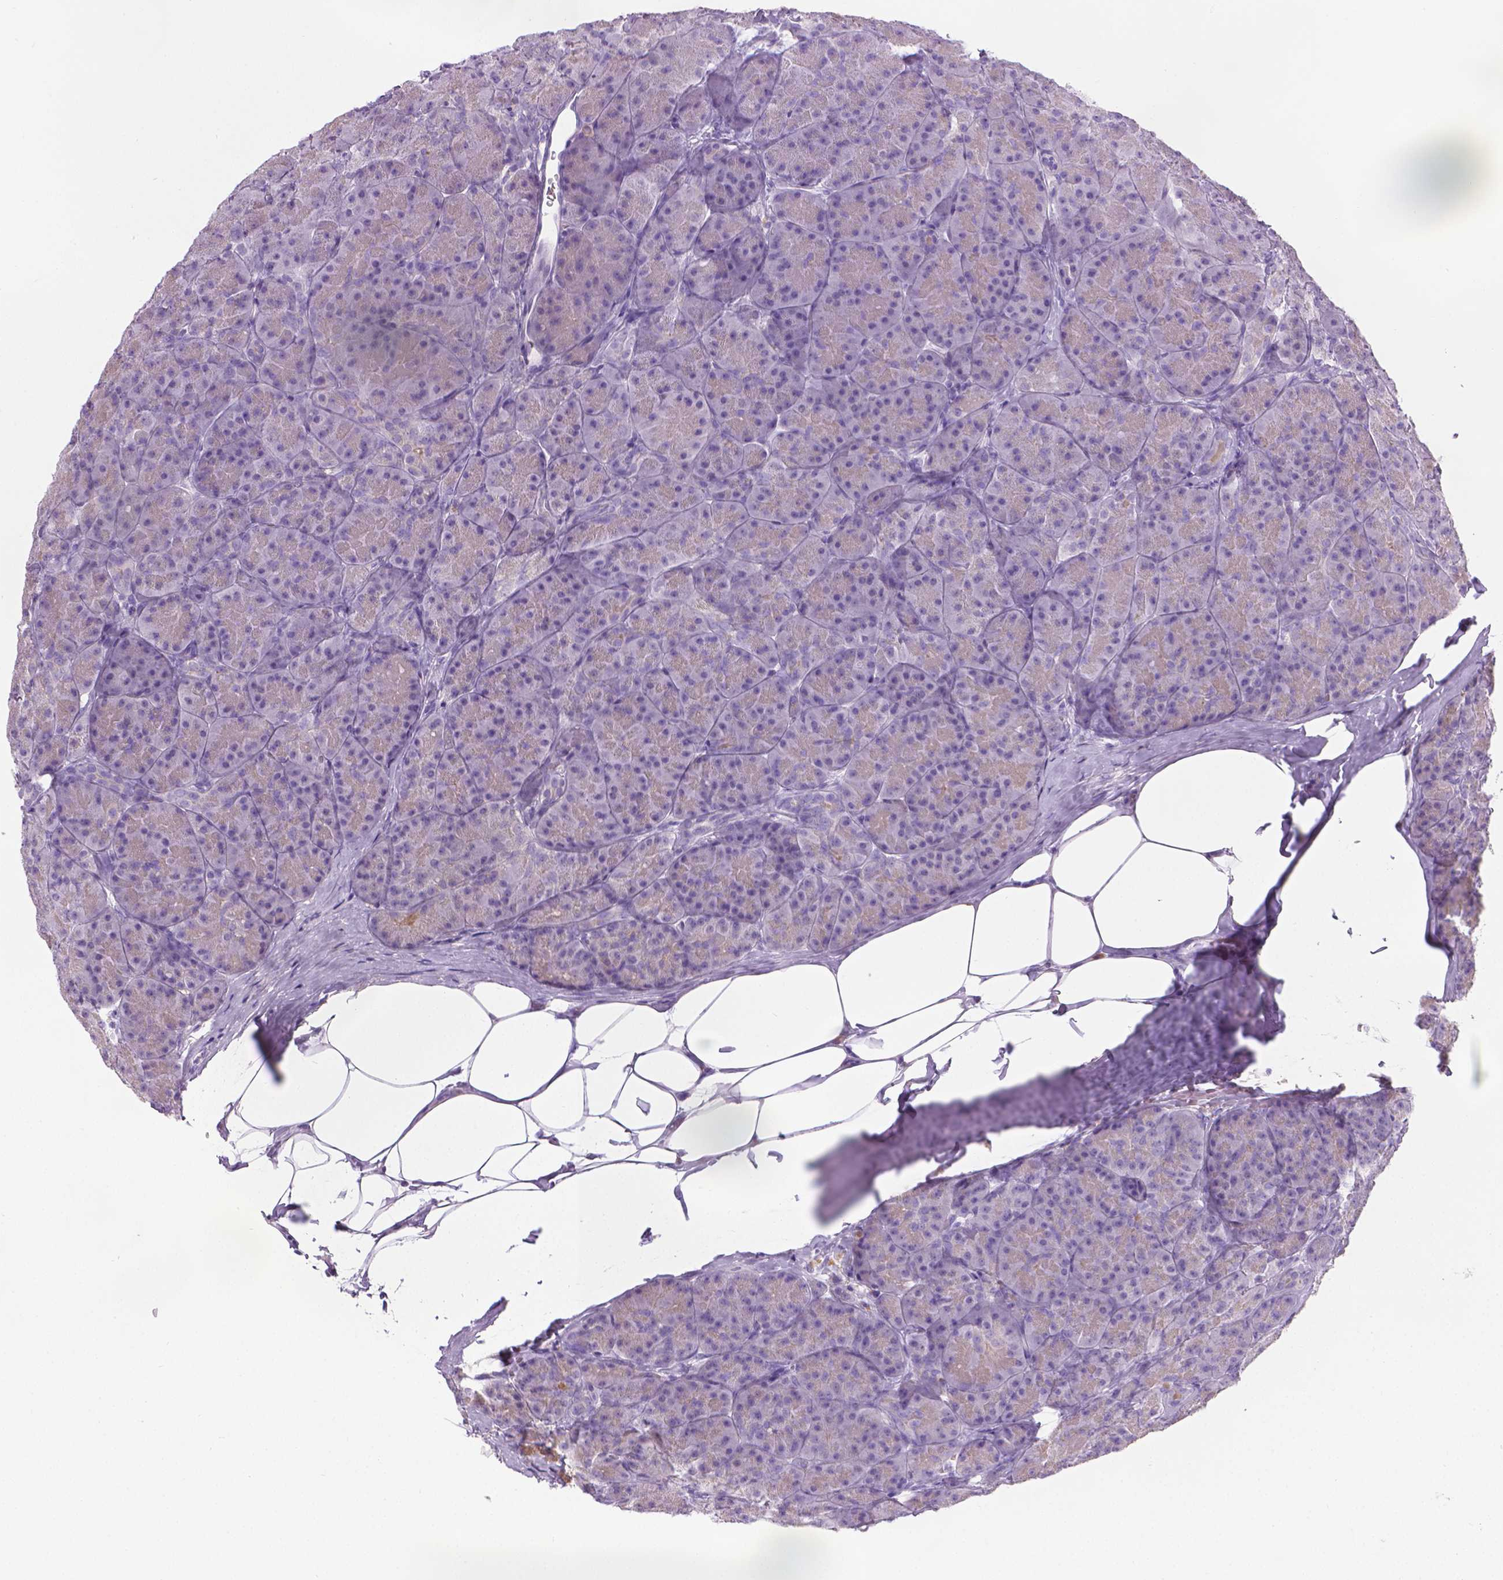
{"staining": {"intensity": "weak", "quantity": ">75%", "location": "cytoplasmic/membranous"}, "tissue": "pancreas", "cell_type": "Exocrine glandular cells", "image_type": "normal", "snomed": [{"axis": "morphology", "description": "Normal tissue, NOS"}, {"axis": "topography", "description": "Pancreas"}], "caption": "Immunohistochemical staining of benign pancreas demonstrates low levels of weak cytoplasmic/membranous positivity in approximately >75% of exocrine glandular cells. (Stains: DAB in brown, nuclei in blue, Microscopy: brightfield microscopy at high magnification).", "gene": "SPAG6", "patient": {"sex": "male", "age": 57}}